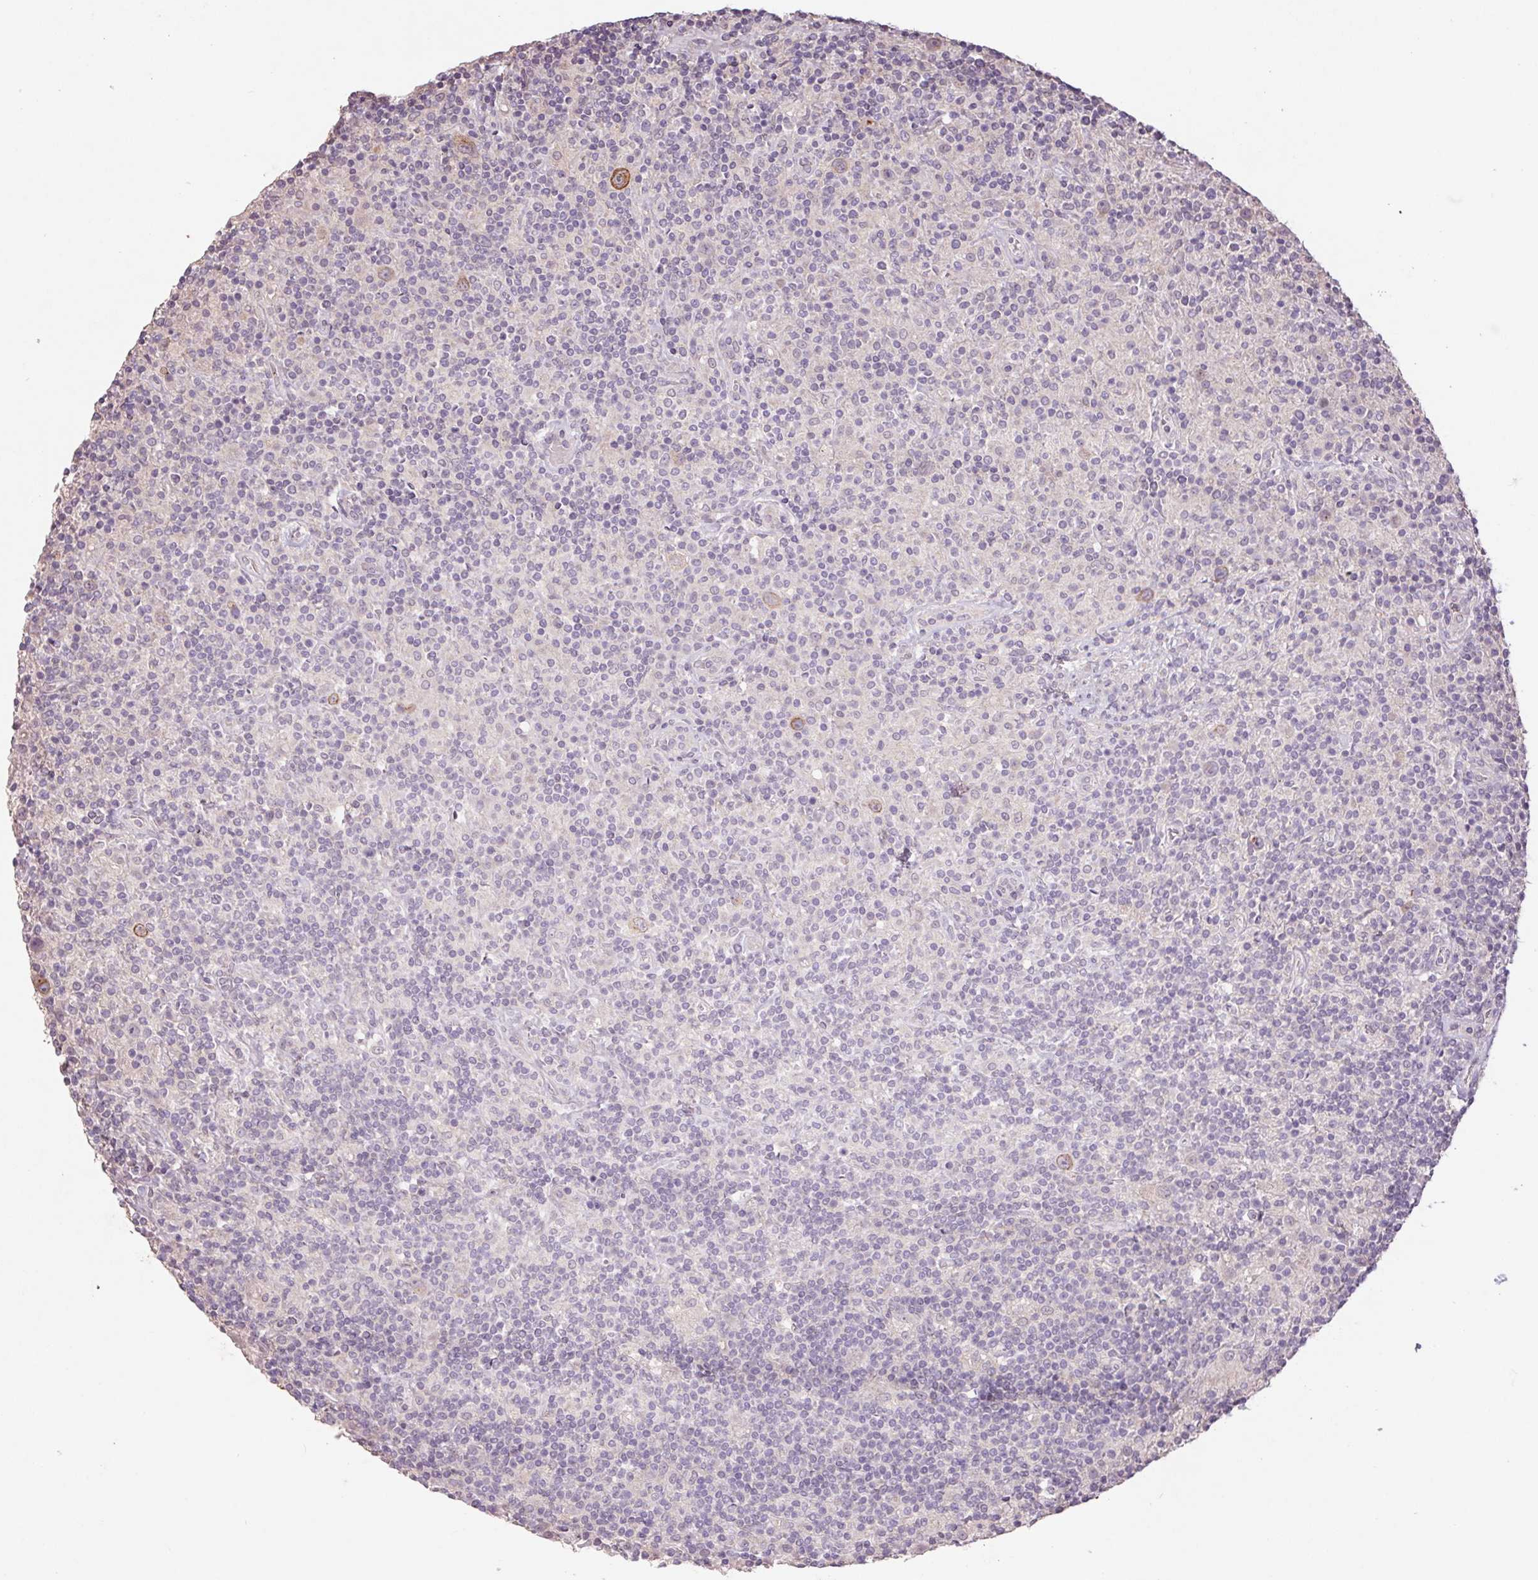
{"staining": {"intensity": "moderate", "quantity": "25%-75%", "location": "cytoplasmic/membranous"}, "tissue": "lymphoma", "cell_type": "Tumor cells", "image_type": "cancer", "snomed": [{"axis": "morphology", "description": "Hodgkin's disease, NOS"}, {"axis": "topography", "description": "Lymph node"}], "caption": "There is medium levels of moderate cytoplasmic/membranous expression in tumor cells of lymphoma, as demonstrated by immunohistochemical staining (brown color).", "gene": "GRM2", "patient": {"sex": "male", "age": 70}}